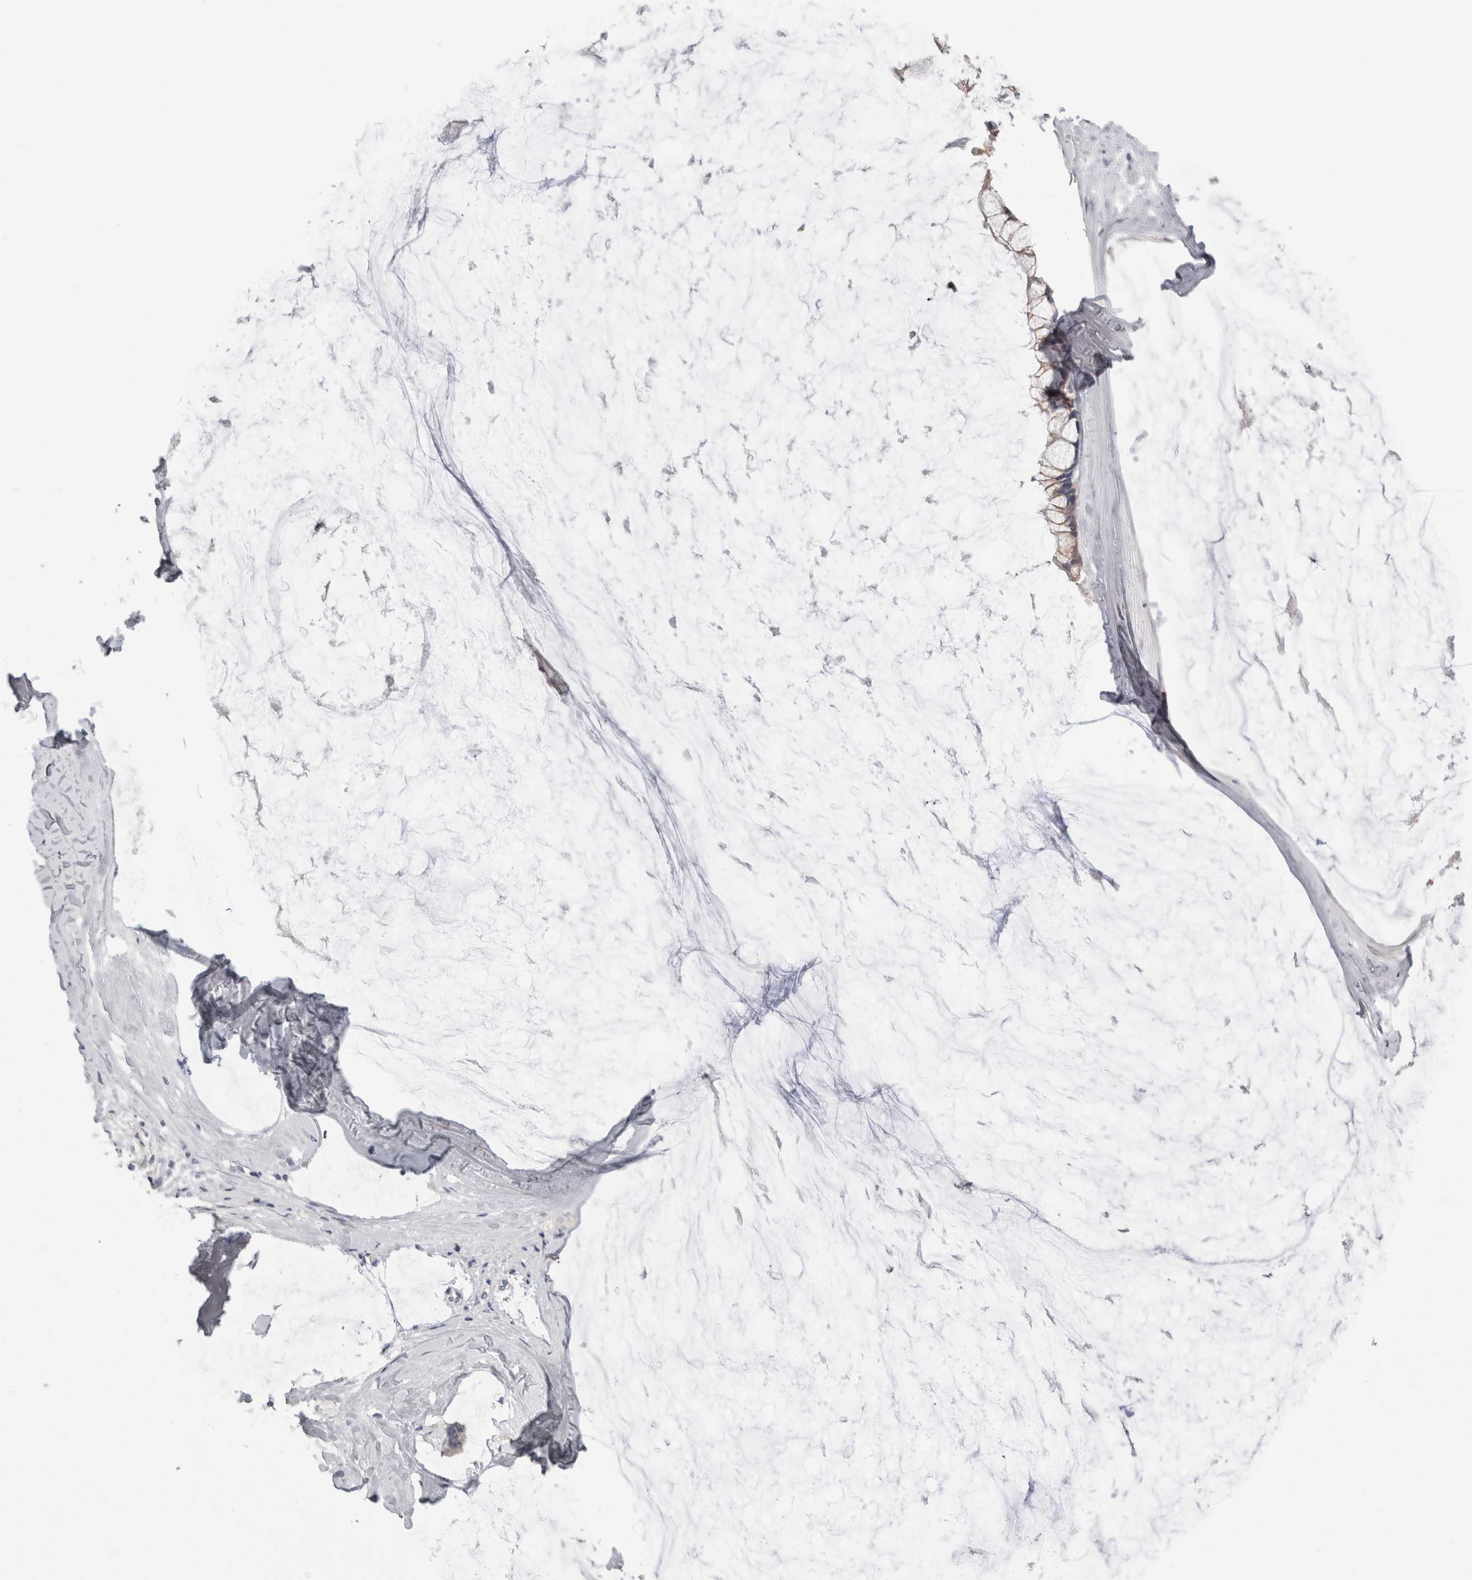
{"staining": {"intensity": "weak", "quantity": ">75%", "location": "cytoplasmic/membranous"}, "tissue": "ovarian cancer", "cell_type": "Tumor cells", "image_type": "cancer", "snomed": [{"axis": "morphology", "description": "Cystadenocarcinoma, mucinous, NOS"}, {"axis": "topography", "description": "Ovary"}], "caption": "Immunohistochemistry (IHC) (DAB) staining of human ovarian cancer displays weak cytoplasmic/membranous protein staining in approximately >75% of tumor cells. (DAB (3,3'-diaminobenzidine) IHC, brown staining for protein, blue staining for nuclei).", "gene": "SMAP2", "patient": {"sex": "female", "age": 39}}